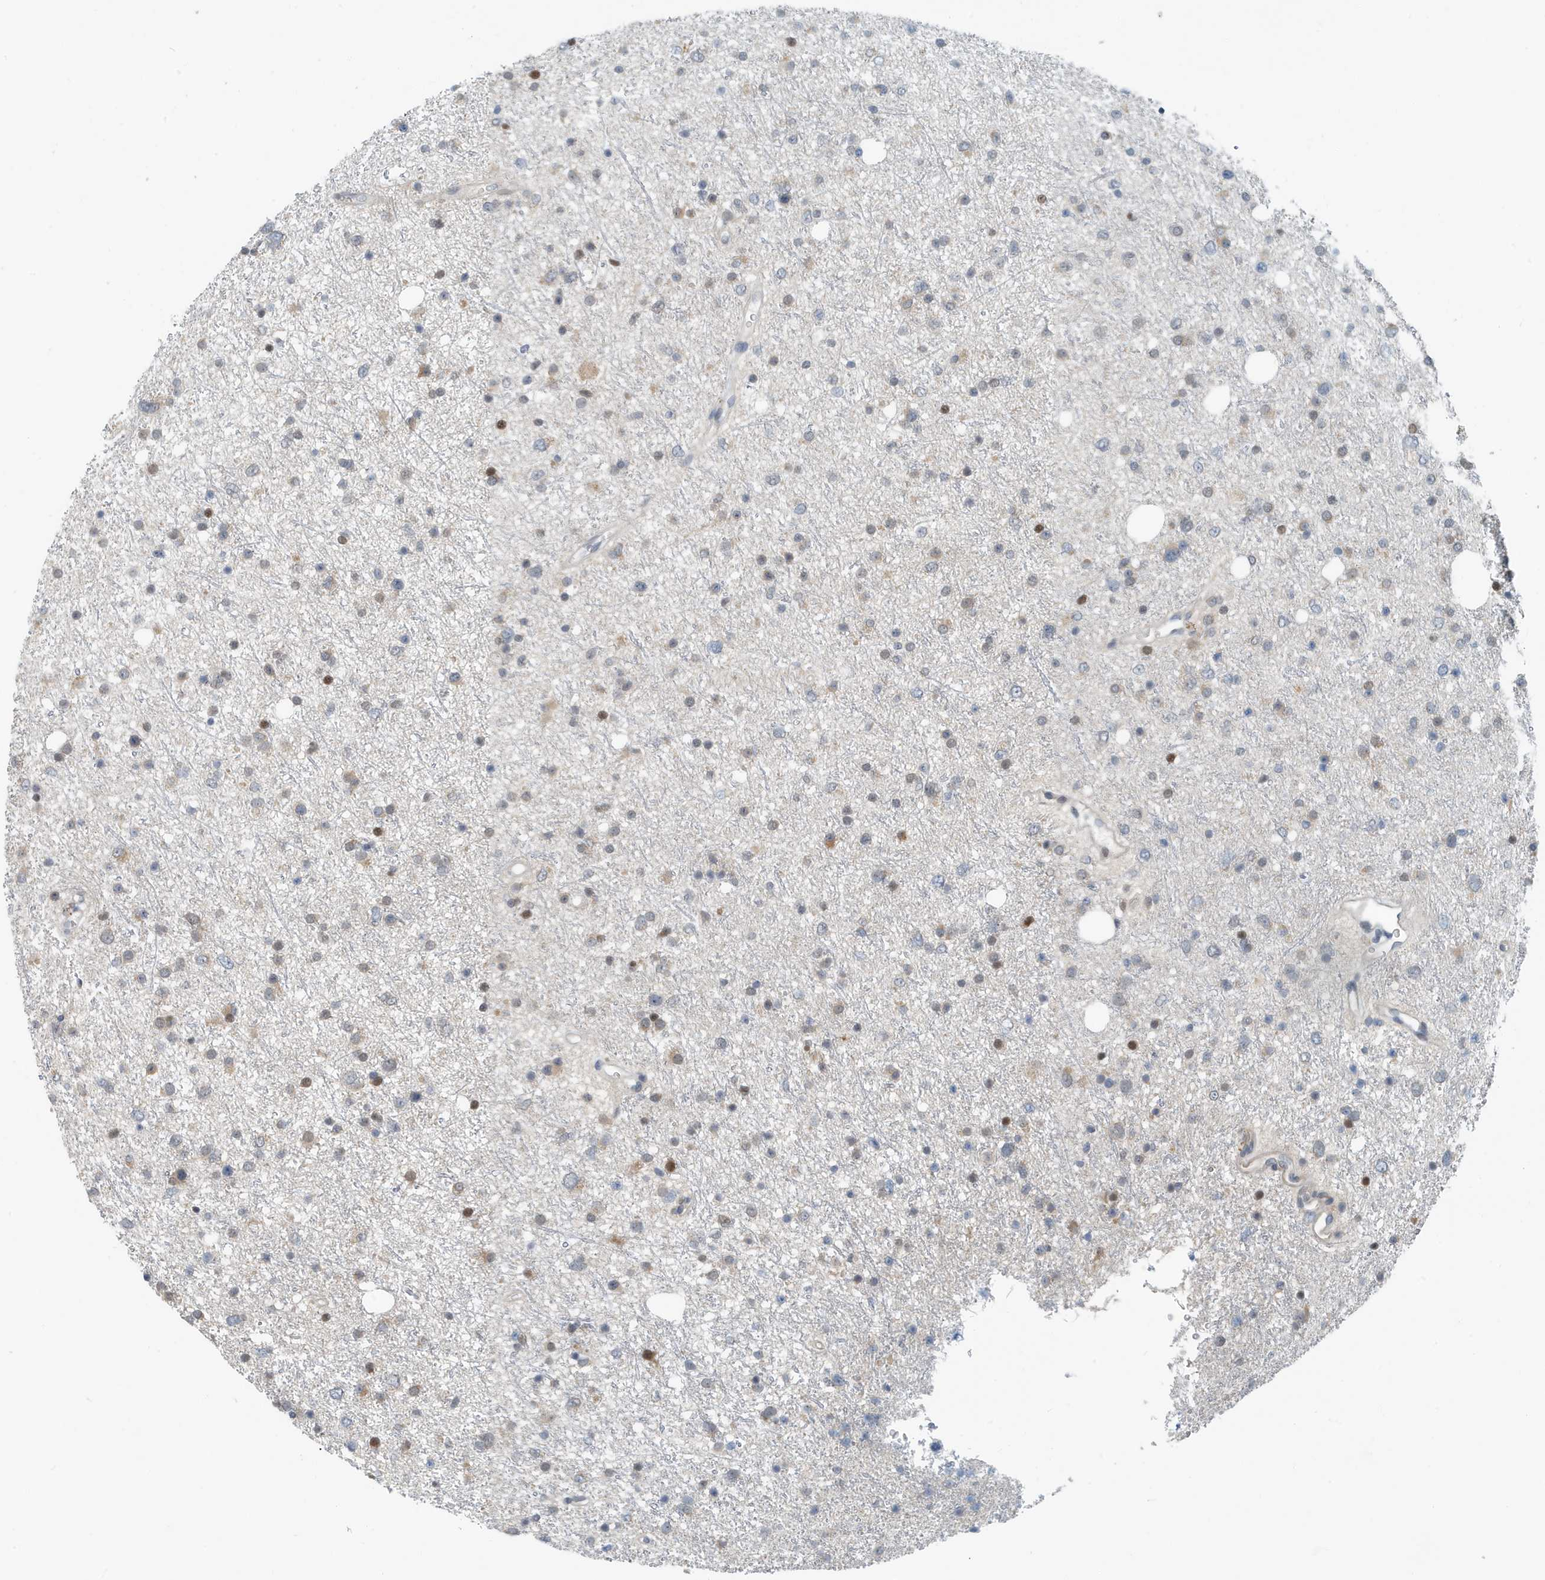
{"staining": {"intensity": "moderate", "quantity": "<25%", "location": "cytoplasmic/membranous,nuclear"}, "tissue": "glioma", "cell_type": "Tumor cells", "image_type": "cancer", "snomed": [{"axis": "morphology", "description": "Glioma, malignant, Low grade"}, {"axis": "topography", "description": "Cerebral cortex"}], "caption": "Moderate cytoplasmic/membranous and nuclear expression for a protein is appreciated in about <25% of tumor cells of glioma using immunohistochemistry (IHC).", "gene": "KIF15", "patient": {"sex": "female", "age": 39}}